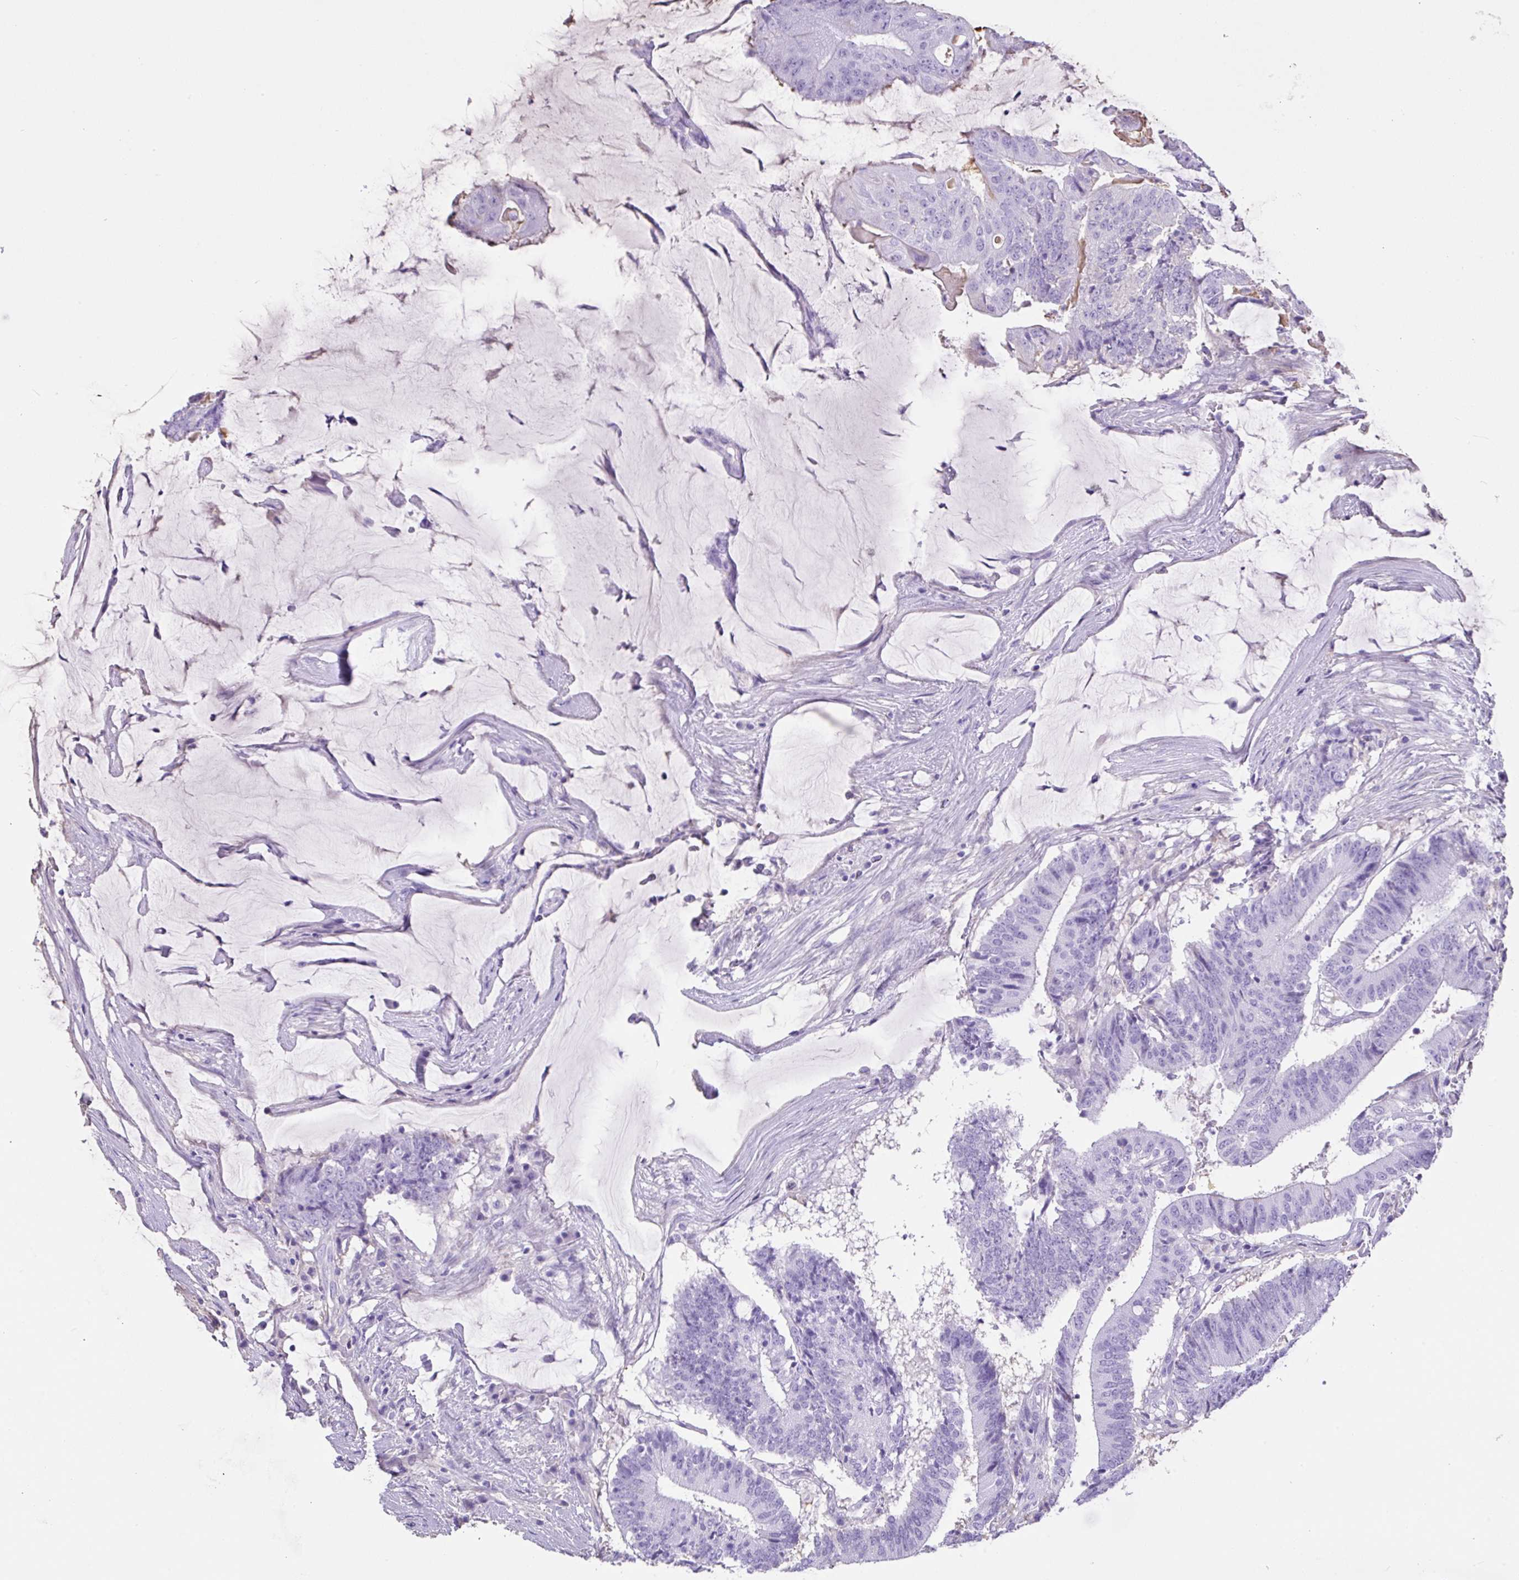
{"staining": {"intensity": "negative", "quantity": "none", "location": "none"}, "tissue": "colorectal cancer", "cell_type": "Tumor cells", "image_type": "cancer", "snomed": [{"axis": "morphology", "description": "Adenocarcinoma, NOS"}, {"axis": "topography", "description": "Colon"}], "caption": "Immunohistochemistry histopathology image of human adenocarcinoma (colorectal) stained for a protein (brown), which shows no positivity in tumor cells. (DAB (3,3'-diaminobenzidine) immunohistochemistry (IHC) with hematoxylin counter stain).", "gene": "HOXC12", "patient": {"sex": "female", "age": 43}}